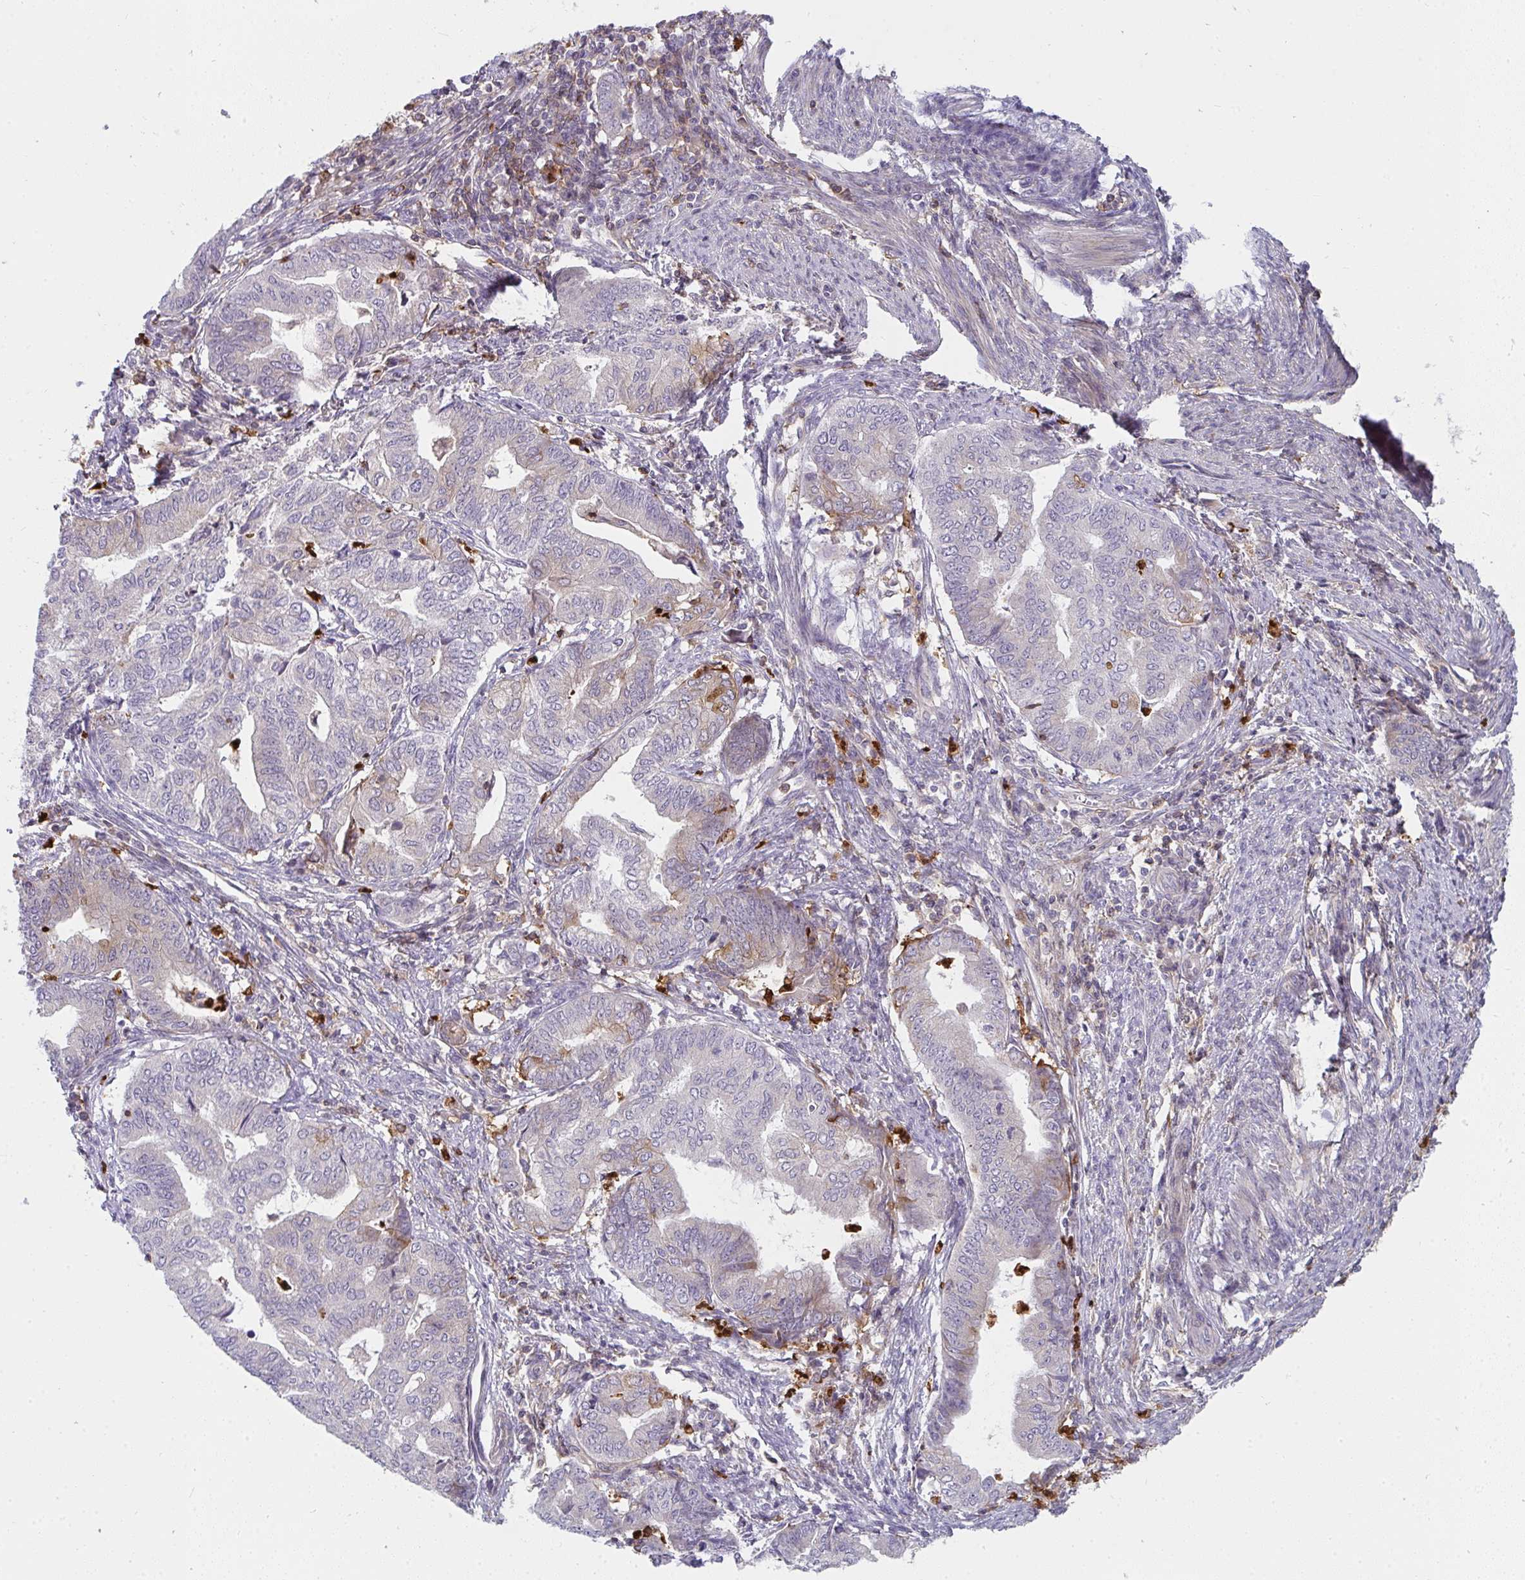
{"staining": {"intensity": "moderate", "quantity": "<25%", "location": "cytoplasmic/membranous"}, "tissue": "endometrial cancer", "cell_type": "Tumor cells", "image_type": "cancer", "snomed": [{"axis": "morphology", "description": "Adenocarcinoma, NOS"}, {"axis": "topography", "description": "Endometrium"}], "caption": "Tumor cells exhibit moderate cytoplasmic/membranous positivity in approximately <25% of cells in endometrial cancer. The staining was performed using DAB, with brown indicating positive protein expression. Nuclei are stained blue with hematoxylin.", "gene": "CSF3R", "patient": {"sex": "female", "age": 79}}